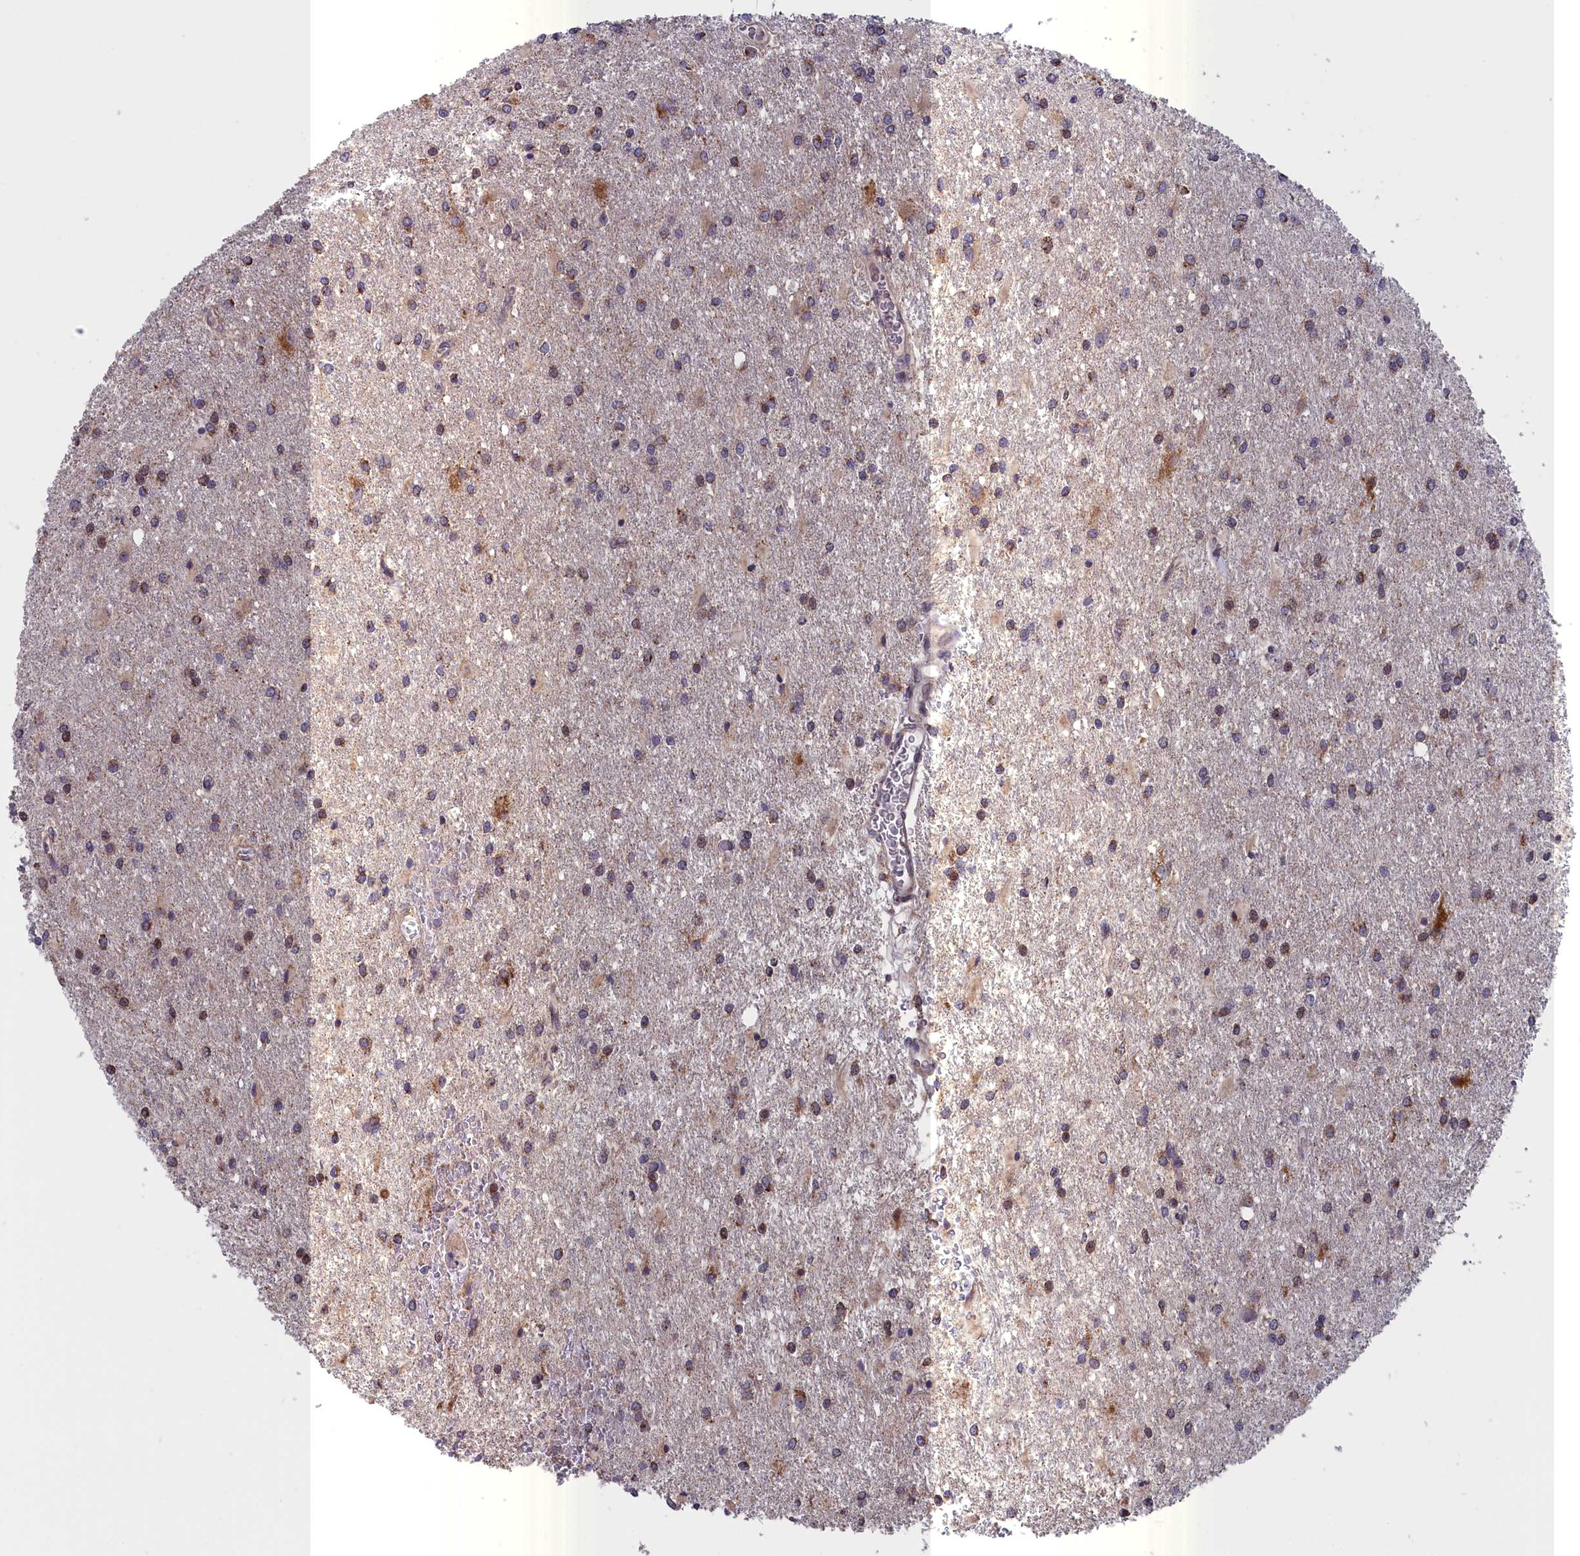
{"staining": {"intensity": "moderate", "quantity": "<25%", "location": "cytoplasmic/membranous"}, "tissue": "glioma", "cell_type": "Tumor cells", "image_type": "cancer", "snomed": [{"axis": "morphology", "description": "Glioma, malignant, High grade"}, {"axis": "topography", "description": "Brain"}], "caption": "Approximately <25% of tumor cells in human glioma exhibit moderate cytoplasmic/membranous protein staining as visualized by brown immunohistochemical staining.", "gene": "TIMM44", "patient": {"sex": "female", "age": 50}}